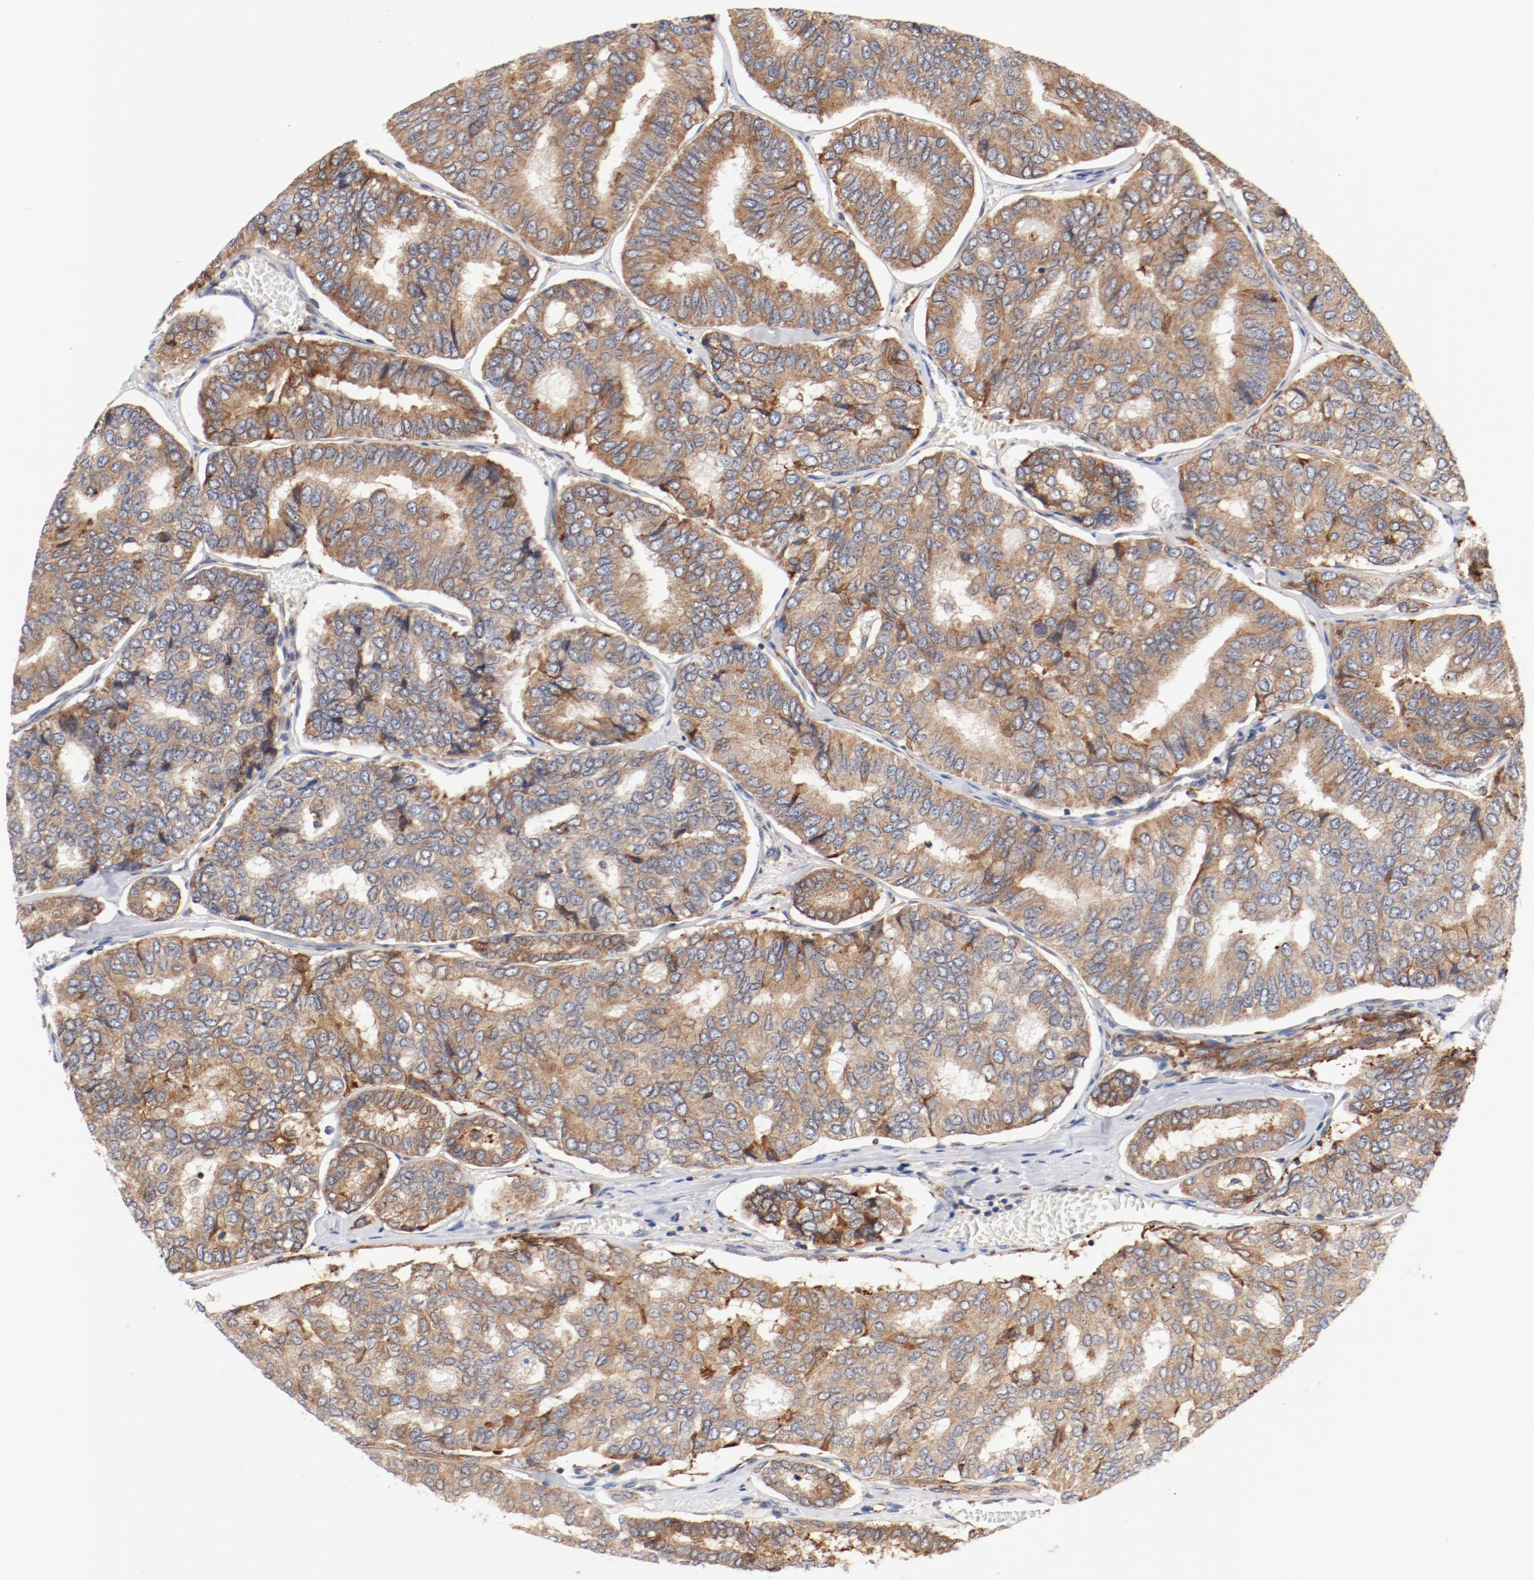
{"staining": {"intensity": "moderate", "quantity": ">75%", "location": "cytoplasmic/membranous"}, "tissue": "thyroid cancer", "cell_type": "Tumor cells", "image_type": "cancer", "snomed": [{"axis": "morphology", "description": "Papillary adenocarcinoma, NOS"}, {"axis": "topography", "description": "Thyroid gland"}], "caption": "Immunohistochemical staining of thyroid cancer exhibits moderate cytoplasmic/membranous protein staining in approximately >75% of tumor cells.", "gene": "PDPK1", "patient": {"sex": "female", "age": 35}}